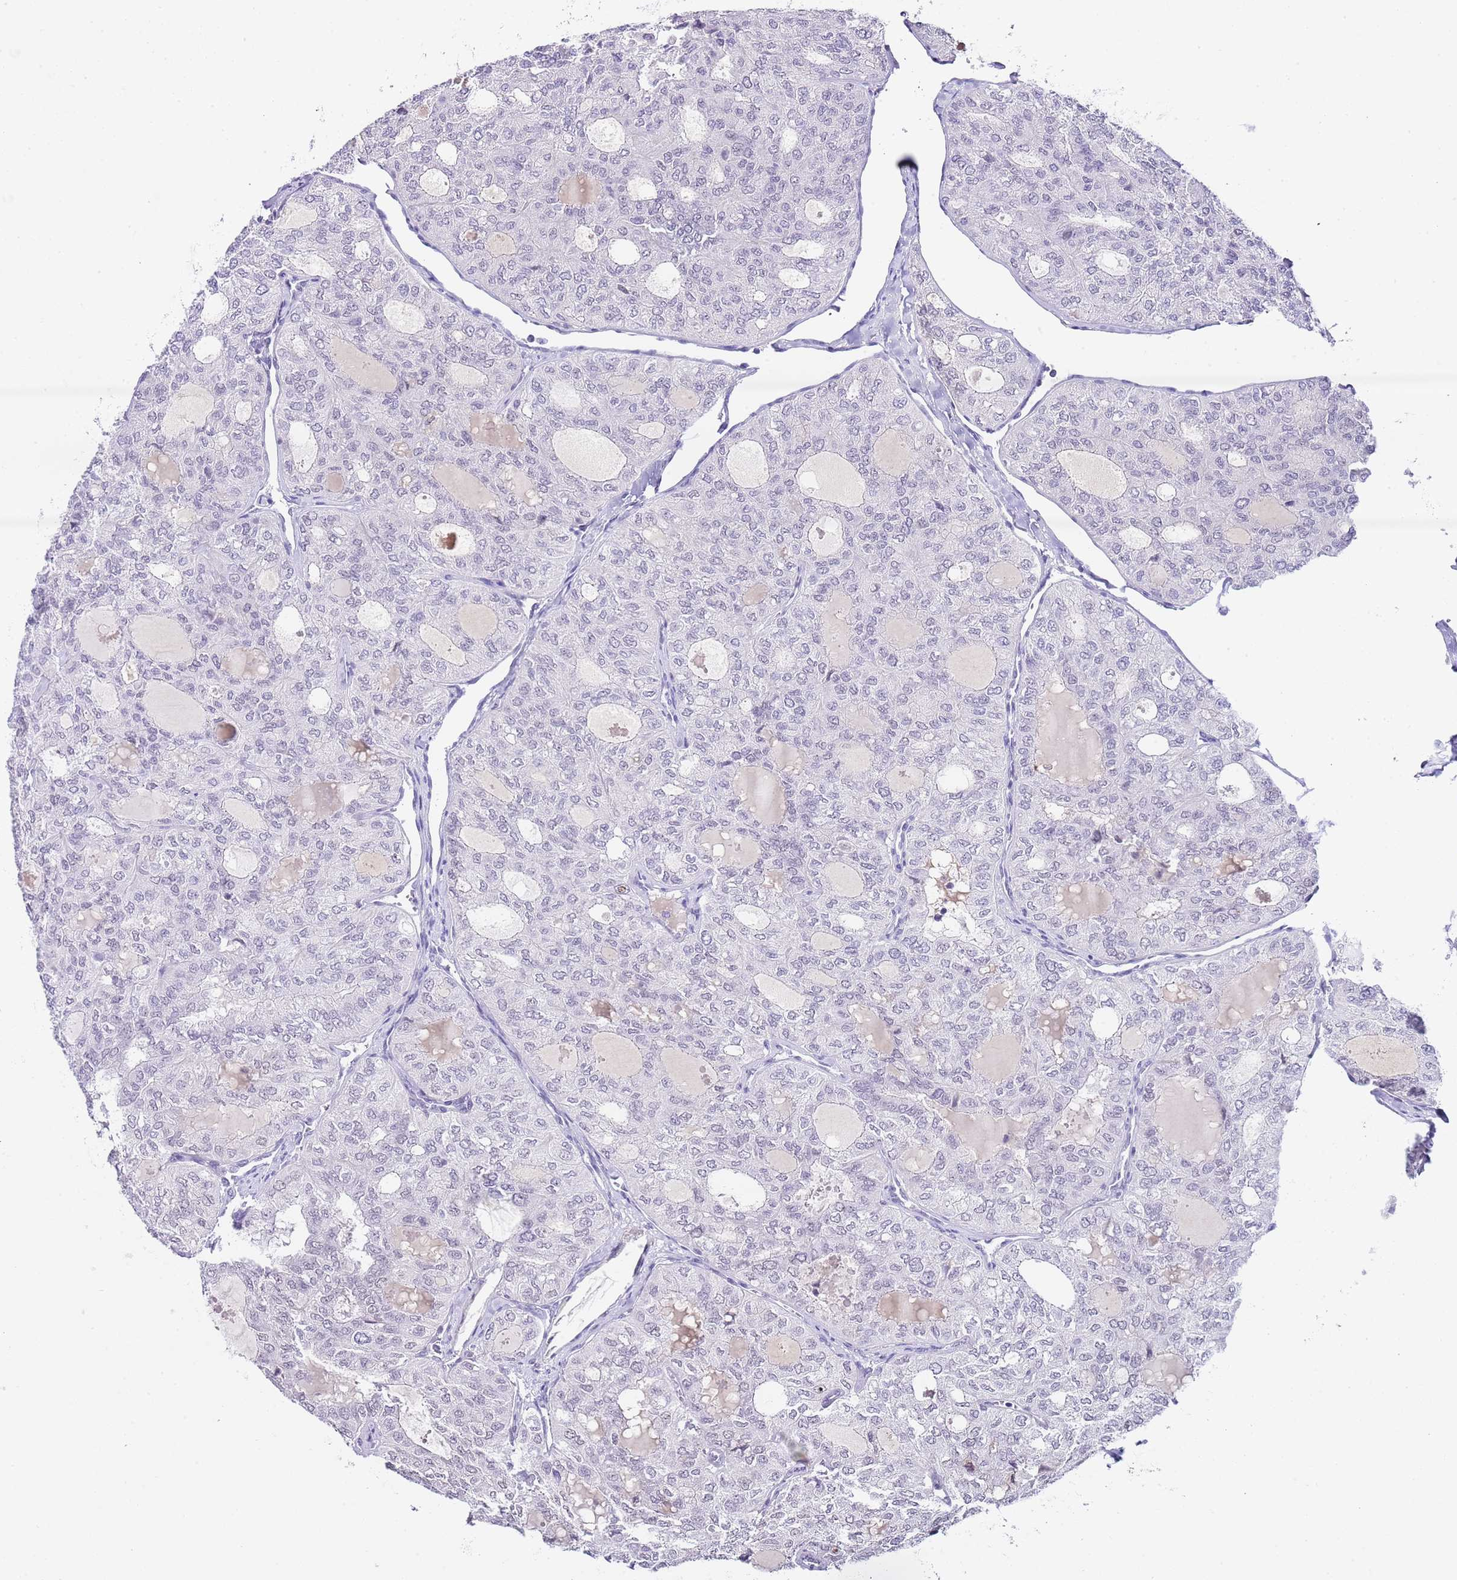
{"staining": {"intensity": "negative", "quantity": "none", "location": "none"}, "tissue": "thyroid cancer", "cell_type": "Tumor cells", "image_type": "cancer", "snomed": [{"axis": "morphology", "description": "Follicular adenoma carcinoma, NOS"}, {"axis": "topography", "description": "Thyroid gland"}], "caption": "This is an IHC photomicrograph of thyroid cancer. There is no staining in tumor cells.", "gene": "NOP56", "patient": {"sex": "male", "age": 75}}